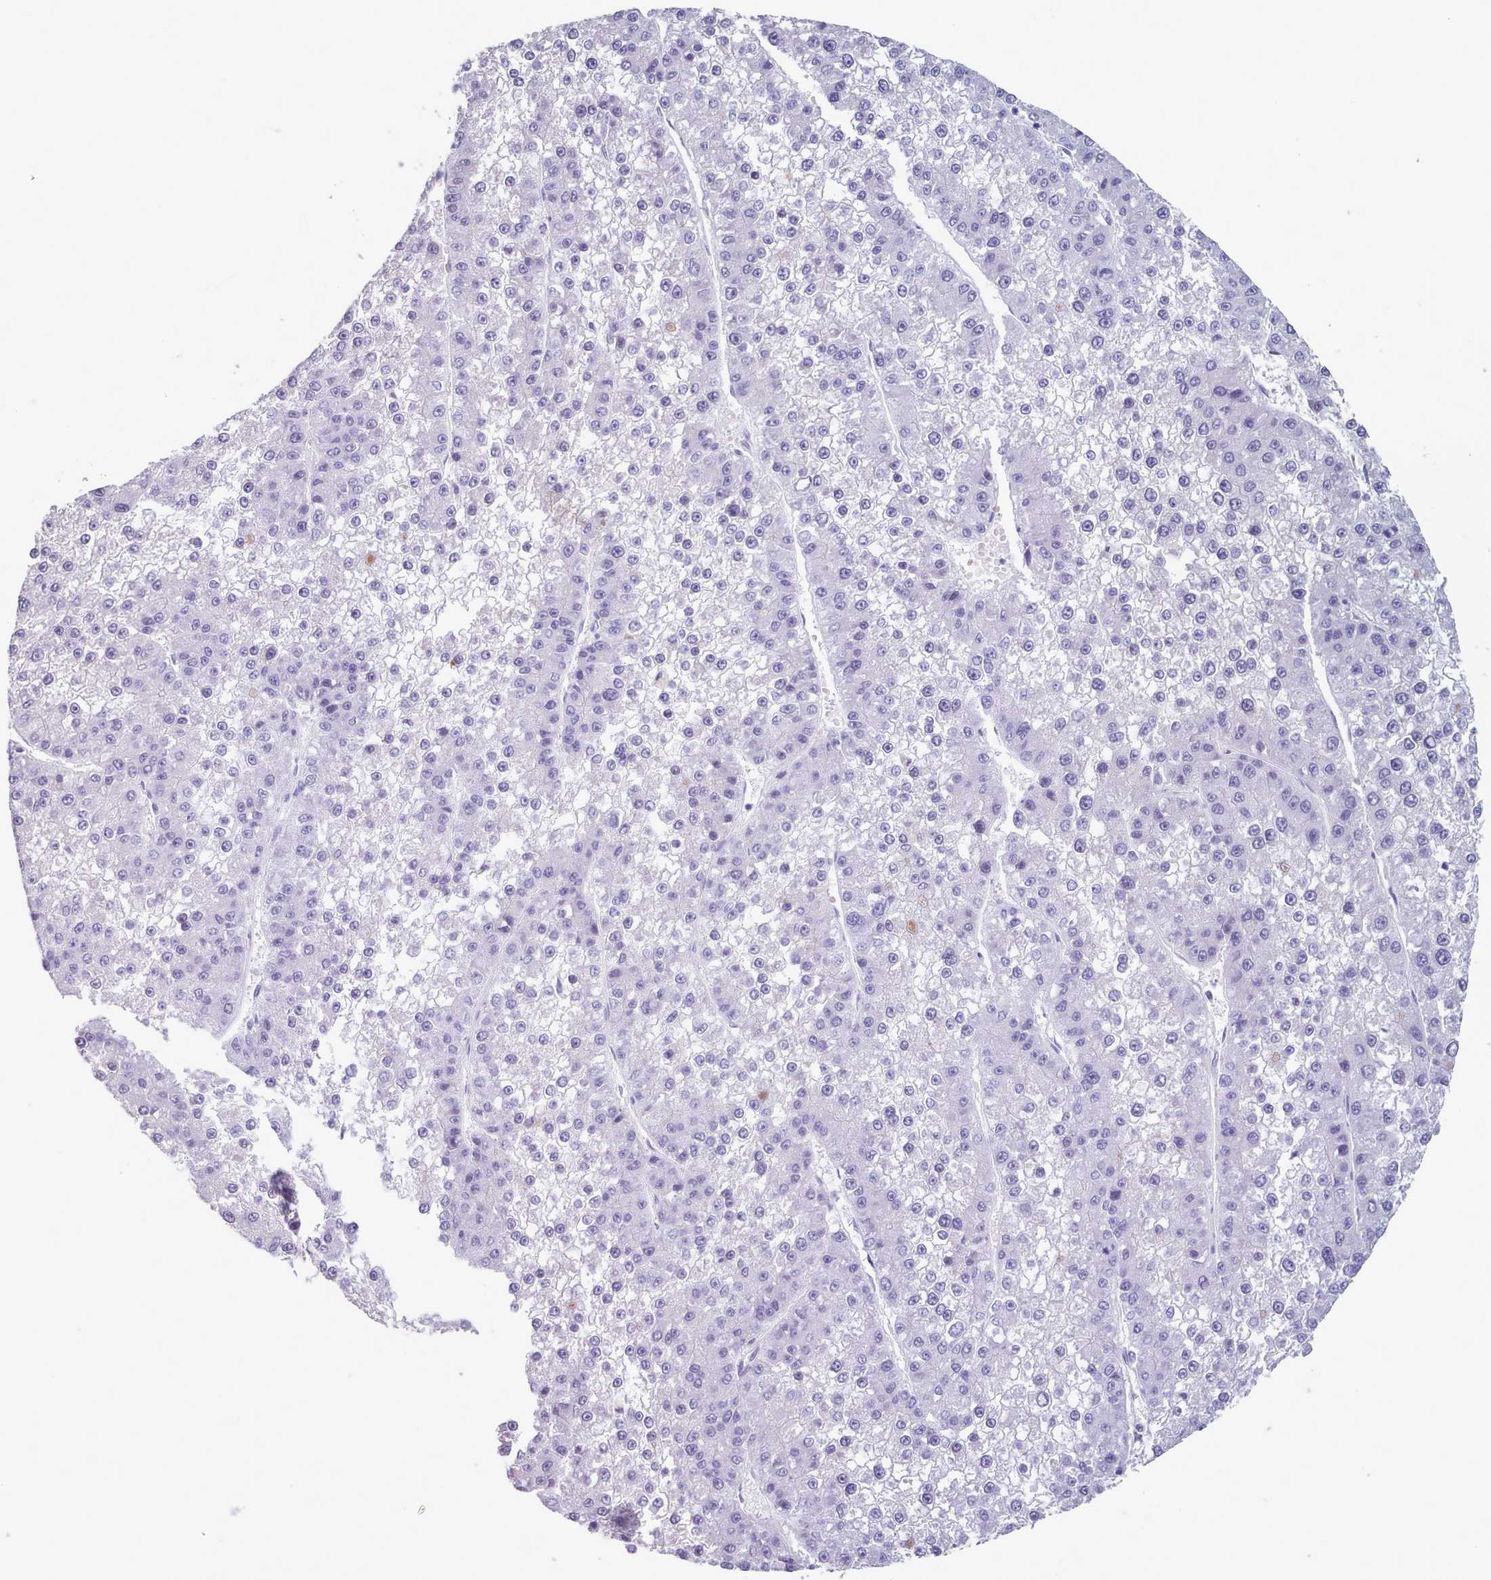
{"staining": {"intensity": "negative", "quantity": "none", "location": "none"}, "tissue": "liver cancer", "cell_type": "Tumor cells", "image_type": "cancer", "snomed": [{"axis": "morphology", "description": "Carcinoma, Hepatocellular, NOS"}, {"axis": "topography", "description": "Liver"}], "caption": "Protein analysis of hepatocellular carcinoma (liver) exhibits no significant positivity in tumor cells.", "gene": "ZNF43", "patient": {"sex": "female", "age": 73}}